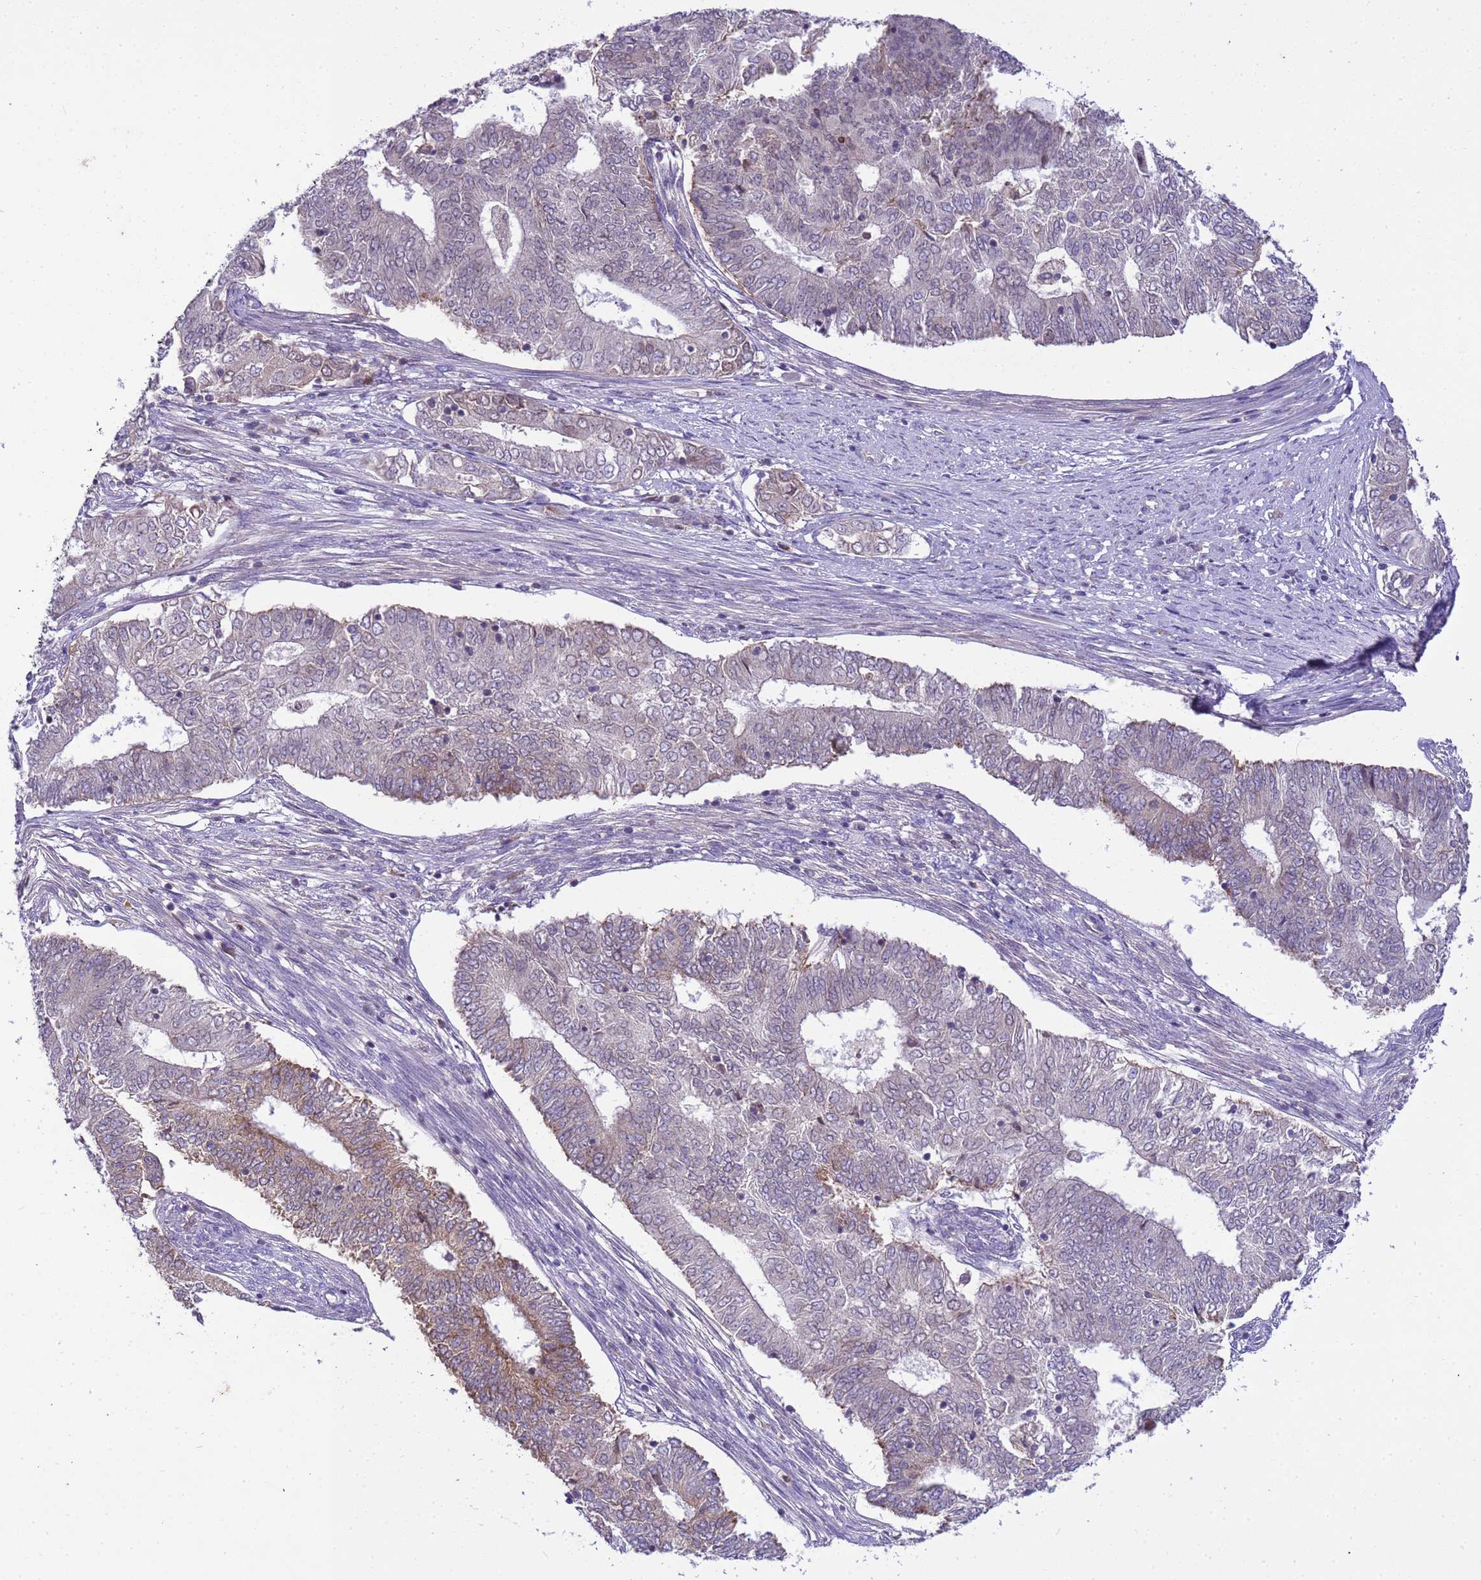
{"staining": {"intensity": "moderate", "quantity": "<25%", "location": "cytoplasmic/membranous"}, "tissue": "endometrial cancer", "cell_type": "Tumor cells", "image_type": "cancer", "snomed": [{"axis": "morphology", "description": "Adenocarcinoma, NOS"}, {"axis": "topography", "description": "Endometrium"}], "caption": "A brown stain shows moderate cytoplasmic/membranous expression of a protein in endometrial adenocarcinoma tumor cells.", "gene": "PLCXD3", "patient": {"sex": "female", "age": 62}}